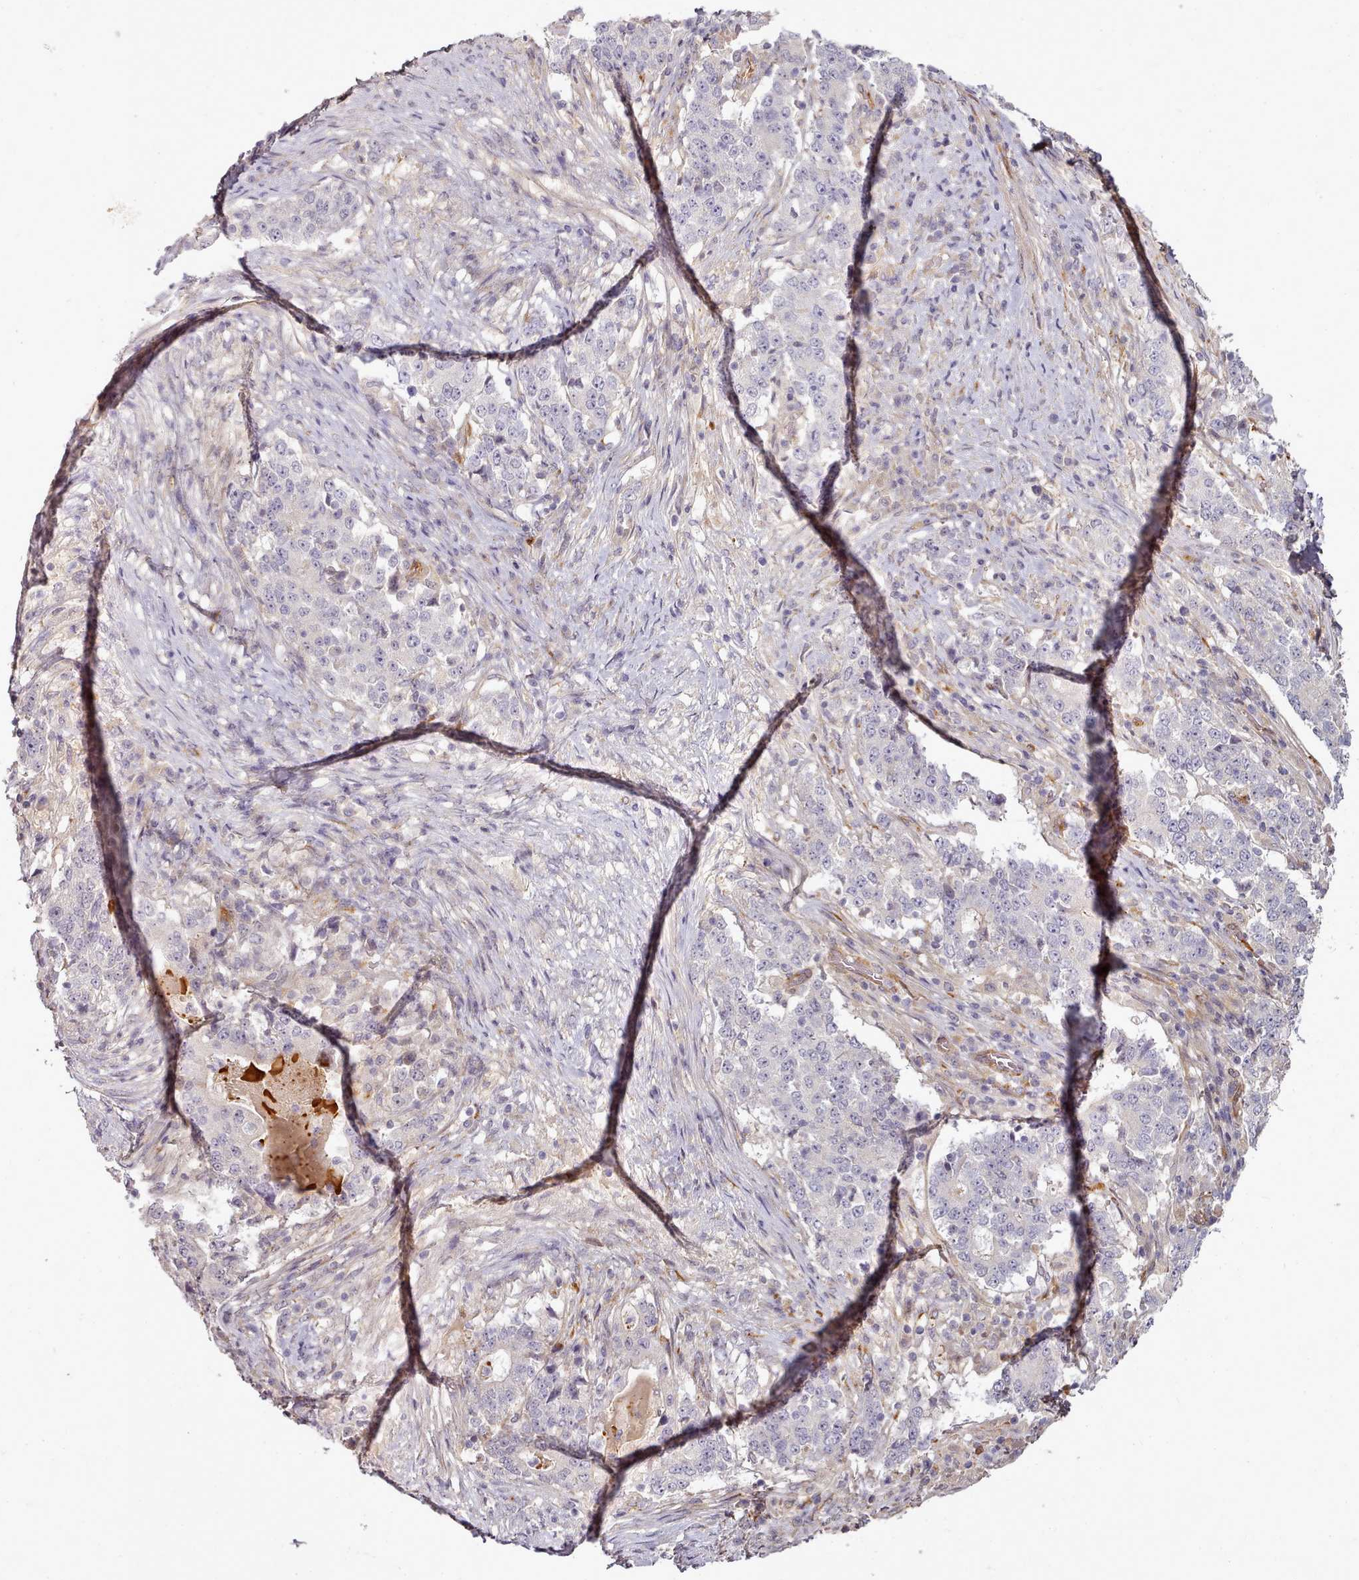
{"staining": {"intensity": "negative", "quantity": "none", "location": "none"}, "tissue": "stomach cancer", "cell_type": "Tumor cells", "image_type": "cancer", "snomed": [{"axis": "morphology", "description": "Adenocarcinoma, NOS"}, {"axis": "topography", "description": "Stomach"}], "caption": "This is an IHC micrograph of human stomach cancer (adenocarcinoma). There is no expression in tumor cells.", "gene": "C1QTNF5", "patient": {"sex": "male", "age": 59}}